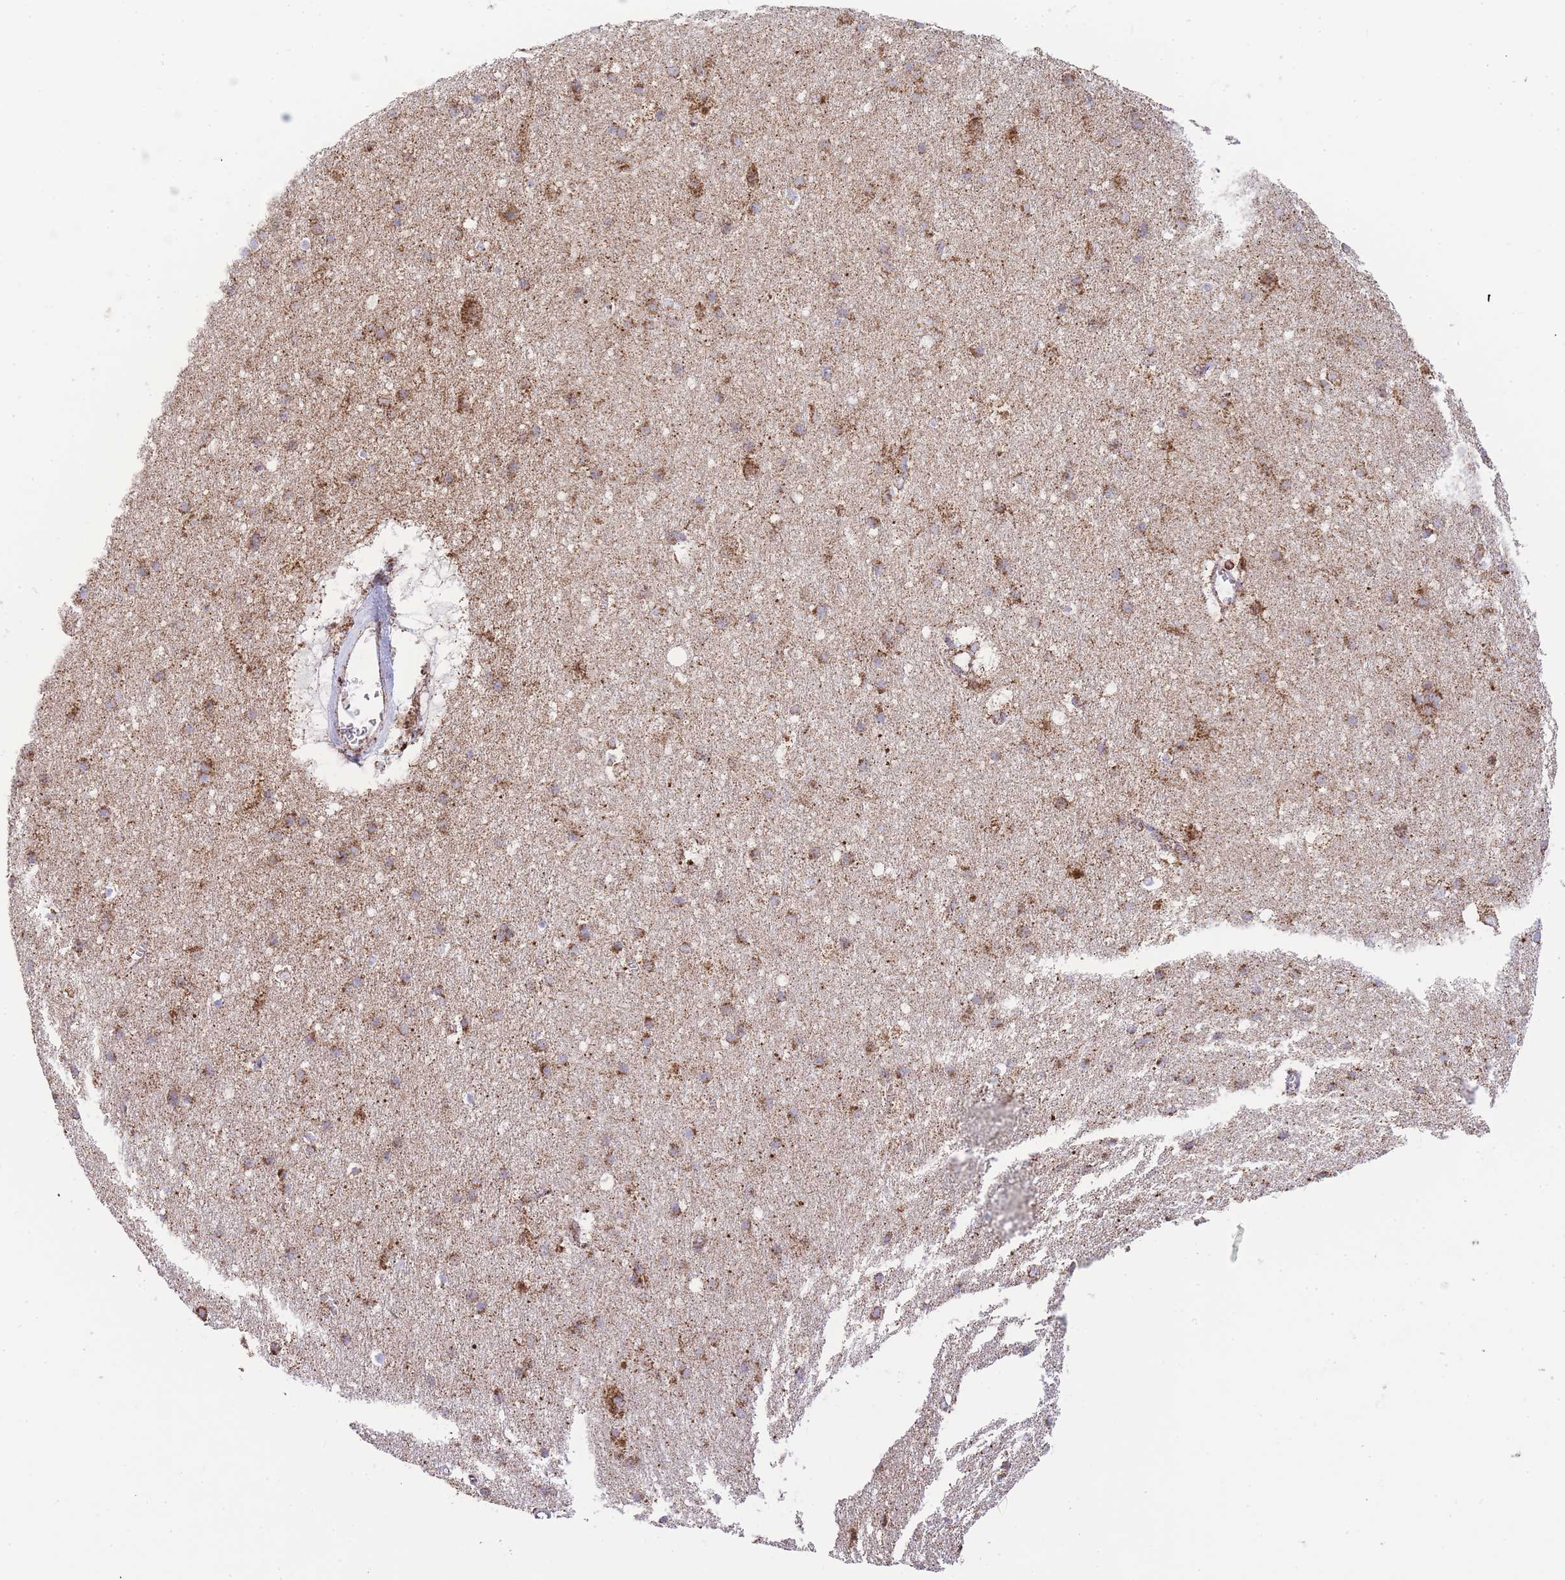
{"staining": {"intensity": "moderate", "quantity": ">75%", "location": "cytoplasmic/membranous"}, "tissue": "cerebral cortex", "cell_type": "Endothelial cells", "image_type": "normal", "snomed": [{"axis": "morphology", "description": "Normal tissue, NOS"}, {"axis": "topography", "description": "Cerebral cortex"}], "caption": "This photomicrograph demonstrates immunohistochemistry (IHC) staining of unremarkable cerebral cortex, with medium moderate cytoplasmic/membranous positivity in approximately >75% of endothelial cells.", "gene": "GSTM1", "patient": {"sex": "male", "age": 54}}